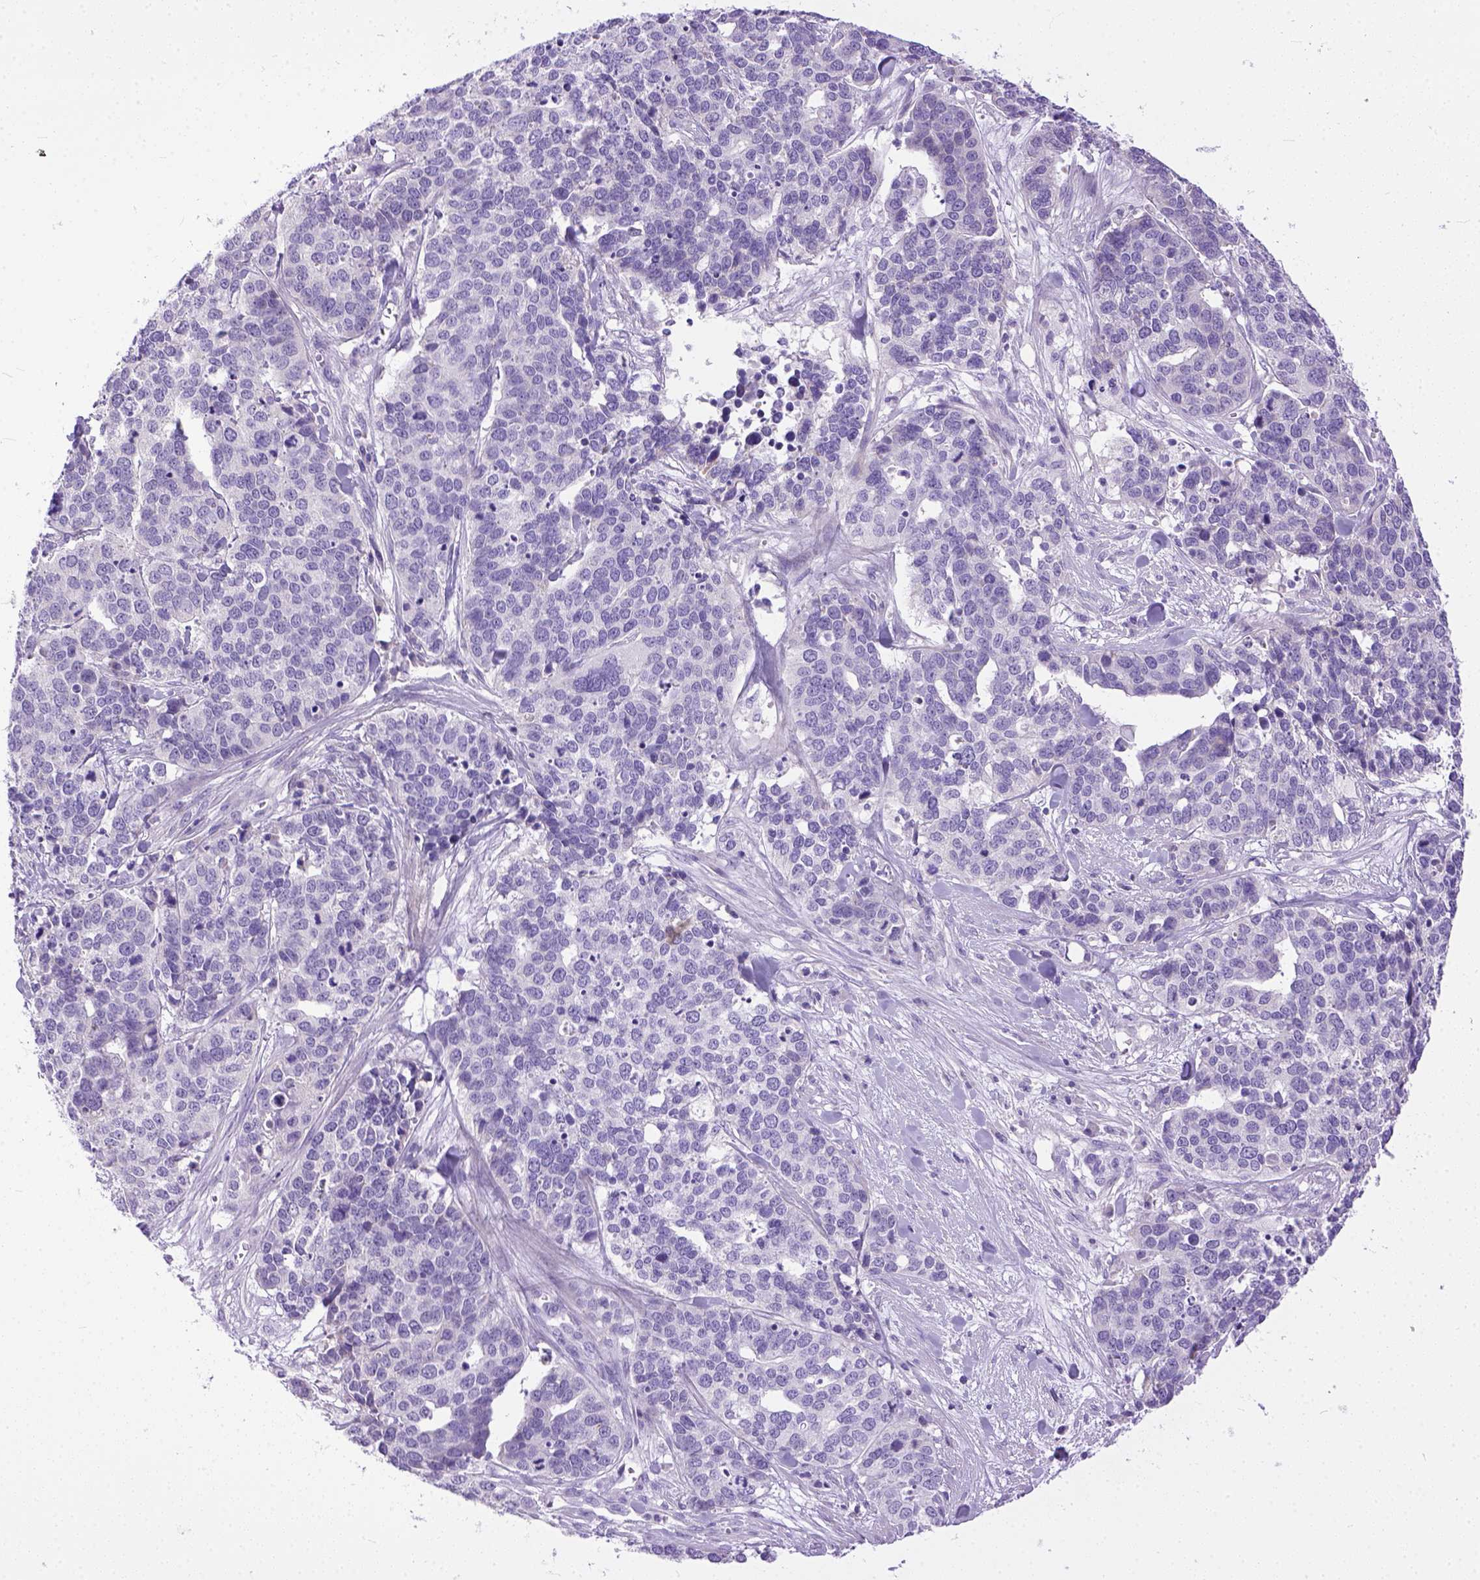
{"staining": {"intensity": "negative", "quantity": "none", "location": "none"}, "tissue": "ovarian cancer", "cell_type": "Tumor cells", "image_type": "cancer", "snomed": [{"axis": "morphology", "description": "Carcinoma, endometroid"}, {"axis": "topography", "description": "Ovary"}], "caption": "The histopathology image shows no staining of tumor cells in ovarian cancer (endometroid carcinoma). (Immunohistochemistry (ihc), brightfield microscopy, high magnification).", "gene": "PLK5", "patient": {"sex": "female", "age": 65}}